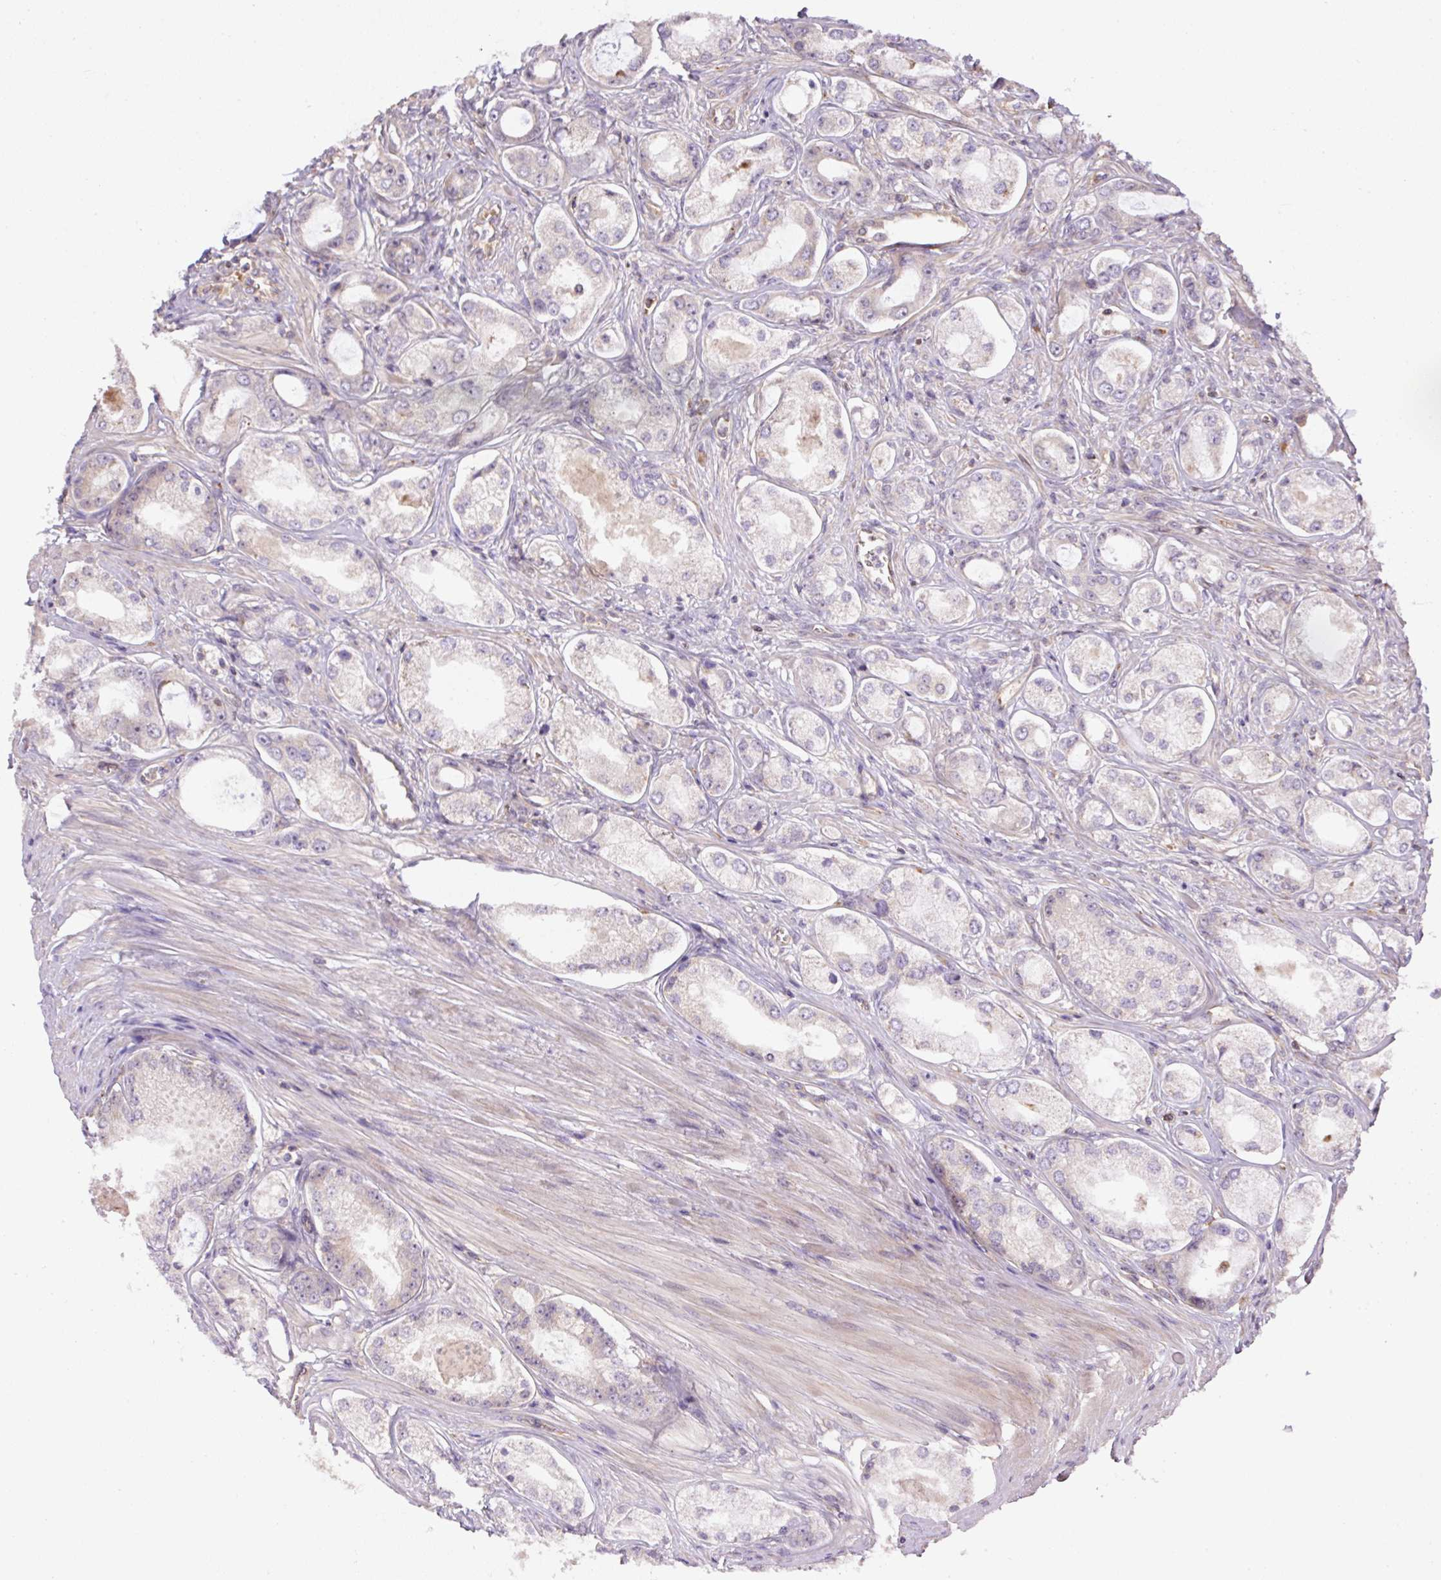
{"staining": {"intensity": "weak", "quantity": "<25%", "location": "cytoplasmic/membranous"}, "tissue": "prostate cancer", "cell_type": "Tumor cells", "image_type": "cancer", "snomed": [{"axis": "morphology", "description": "Adenocarcinoma, Low grade"}, {"axis": "topography", "description": "Prostate"}], "caption": "A photomicrograph of human prostate adenocarcinoma (low-grade) is negative for staining in tumor cells. (Stains: DAB (3,3'-diaminobenzidine) immunohistochemistry with hematoxylin counter stain, Microscopy: brightfield microscopy at high magnification).", "gene": "PPME1", "patient": {"sex": "male", "age": 68}}